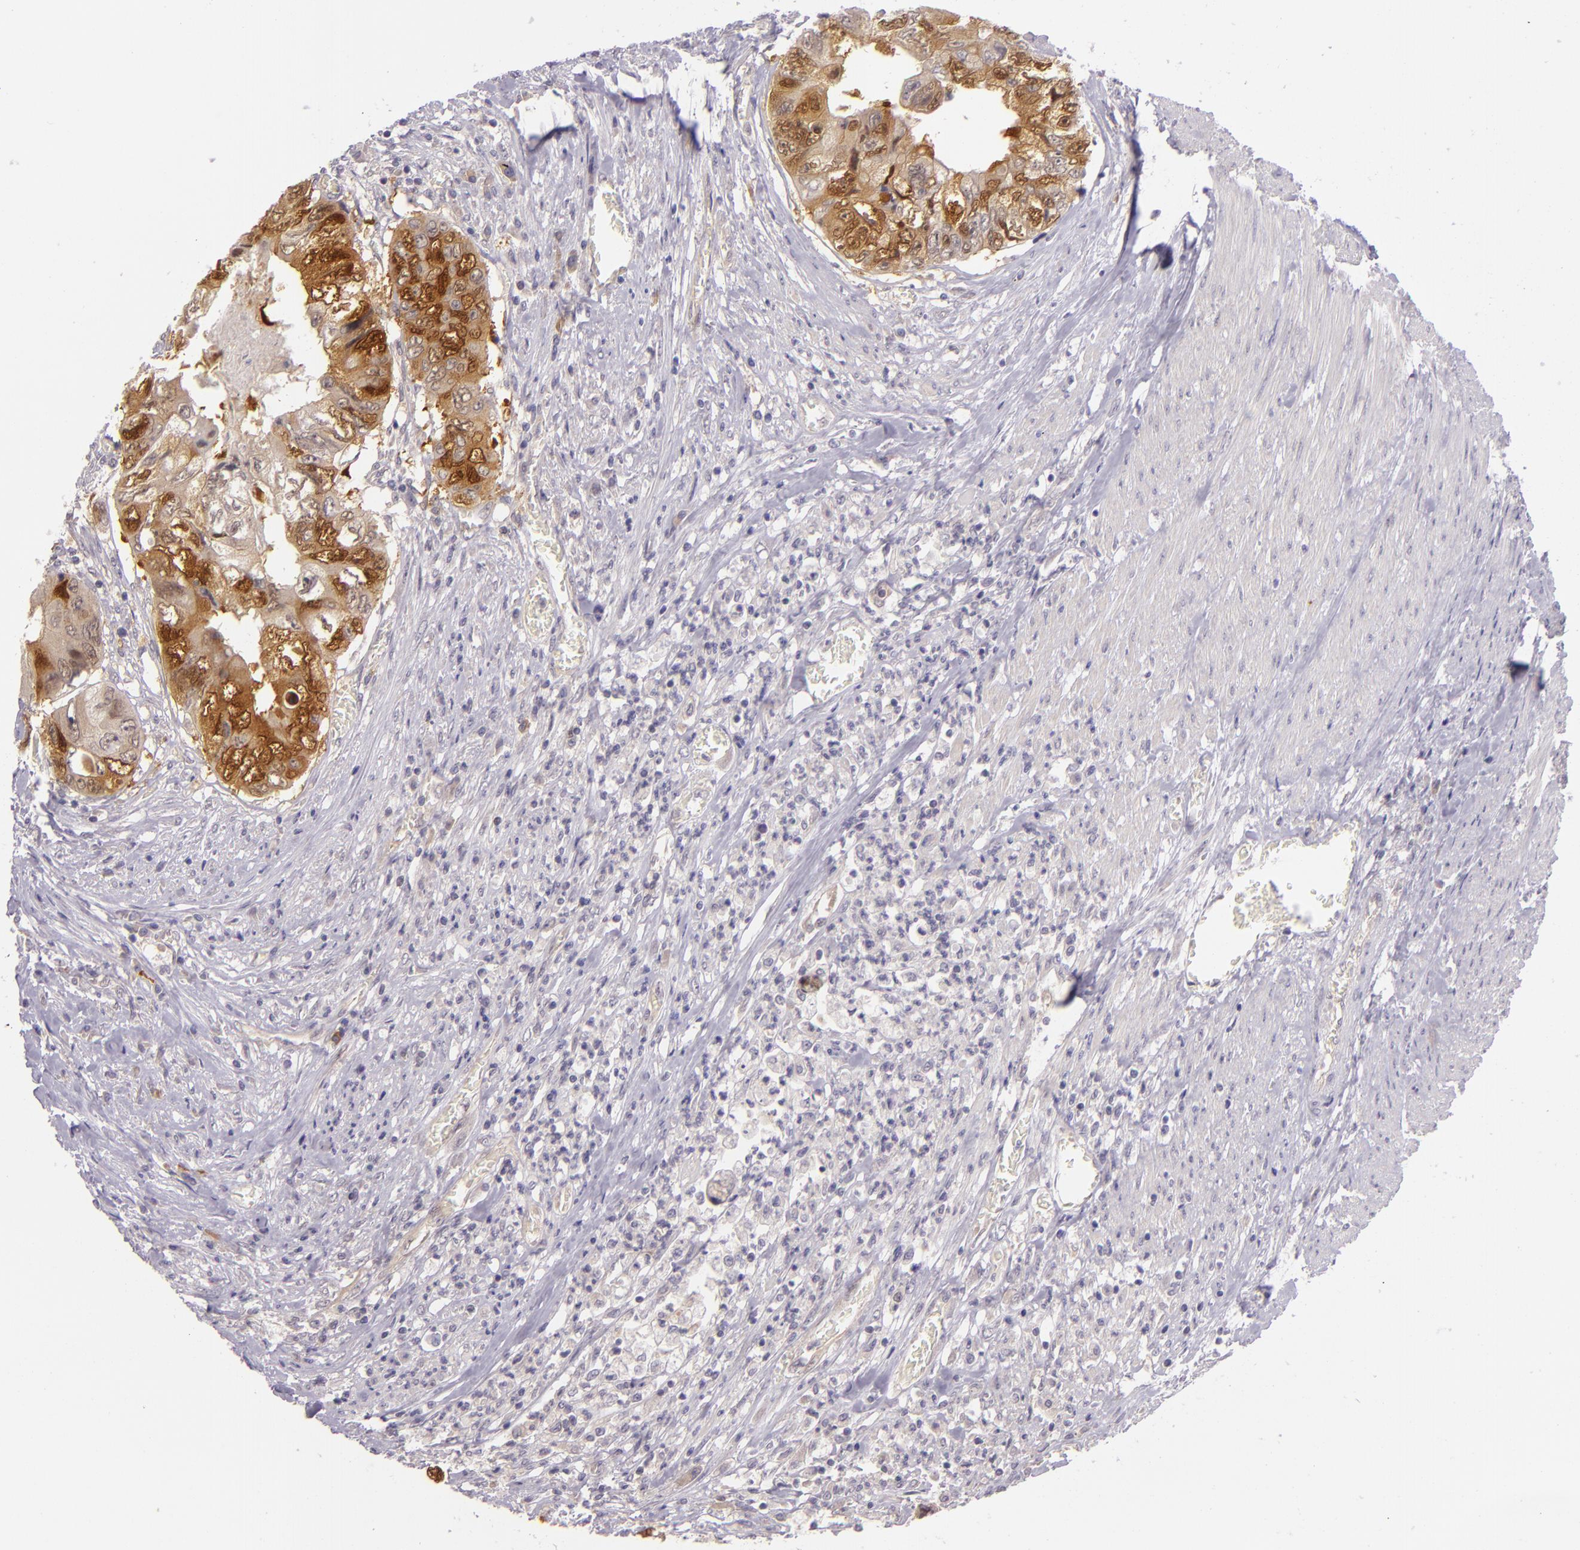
{"staining": {"intensity": "strong", "quantity": ">75%", "location": "cytoplasmic/membranous,nuclear"}, "tissue": "colorectal cancer", "cell_type": "Tumor cells", "image_type": "cancer", "snomed": [{"axis": "morphology", "description": "Adenocarcinoma, NOS"}, {"axis": "topography", "description": "Rectum"}], "caption": "IHC image of neoplastic tissue: colorectal cancer stained using immunohistochemistry (IHC) displays high levels of strong protein expression localized specifically in the cytoplasmic/membranous and nuclear of tumor cells, appearing as a cytoplasmic/membranous and nuclear brown color.", "gene": "CSE1L", "patient": {"sex": "female", "age": 82}}